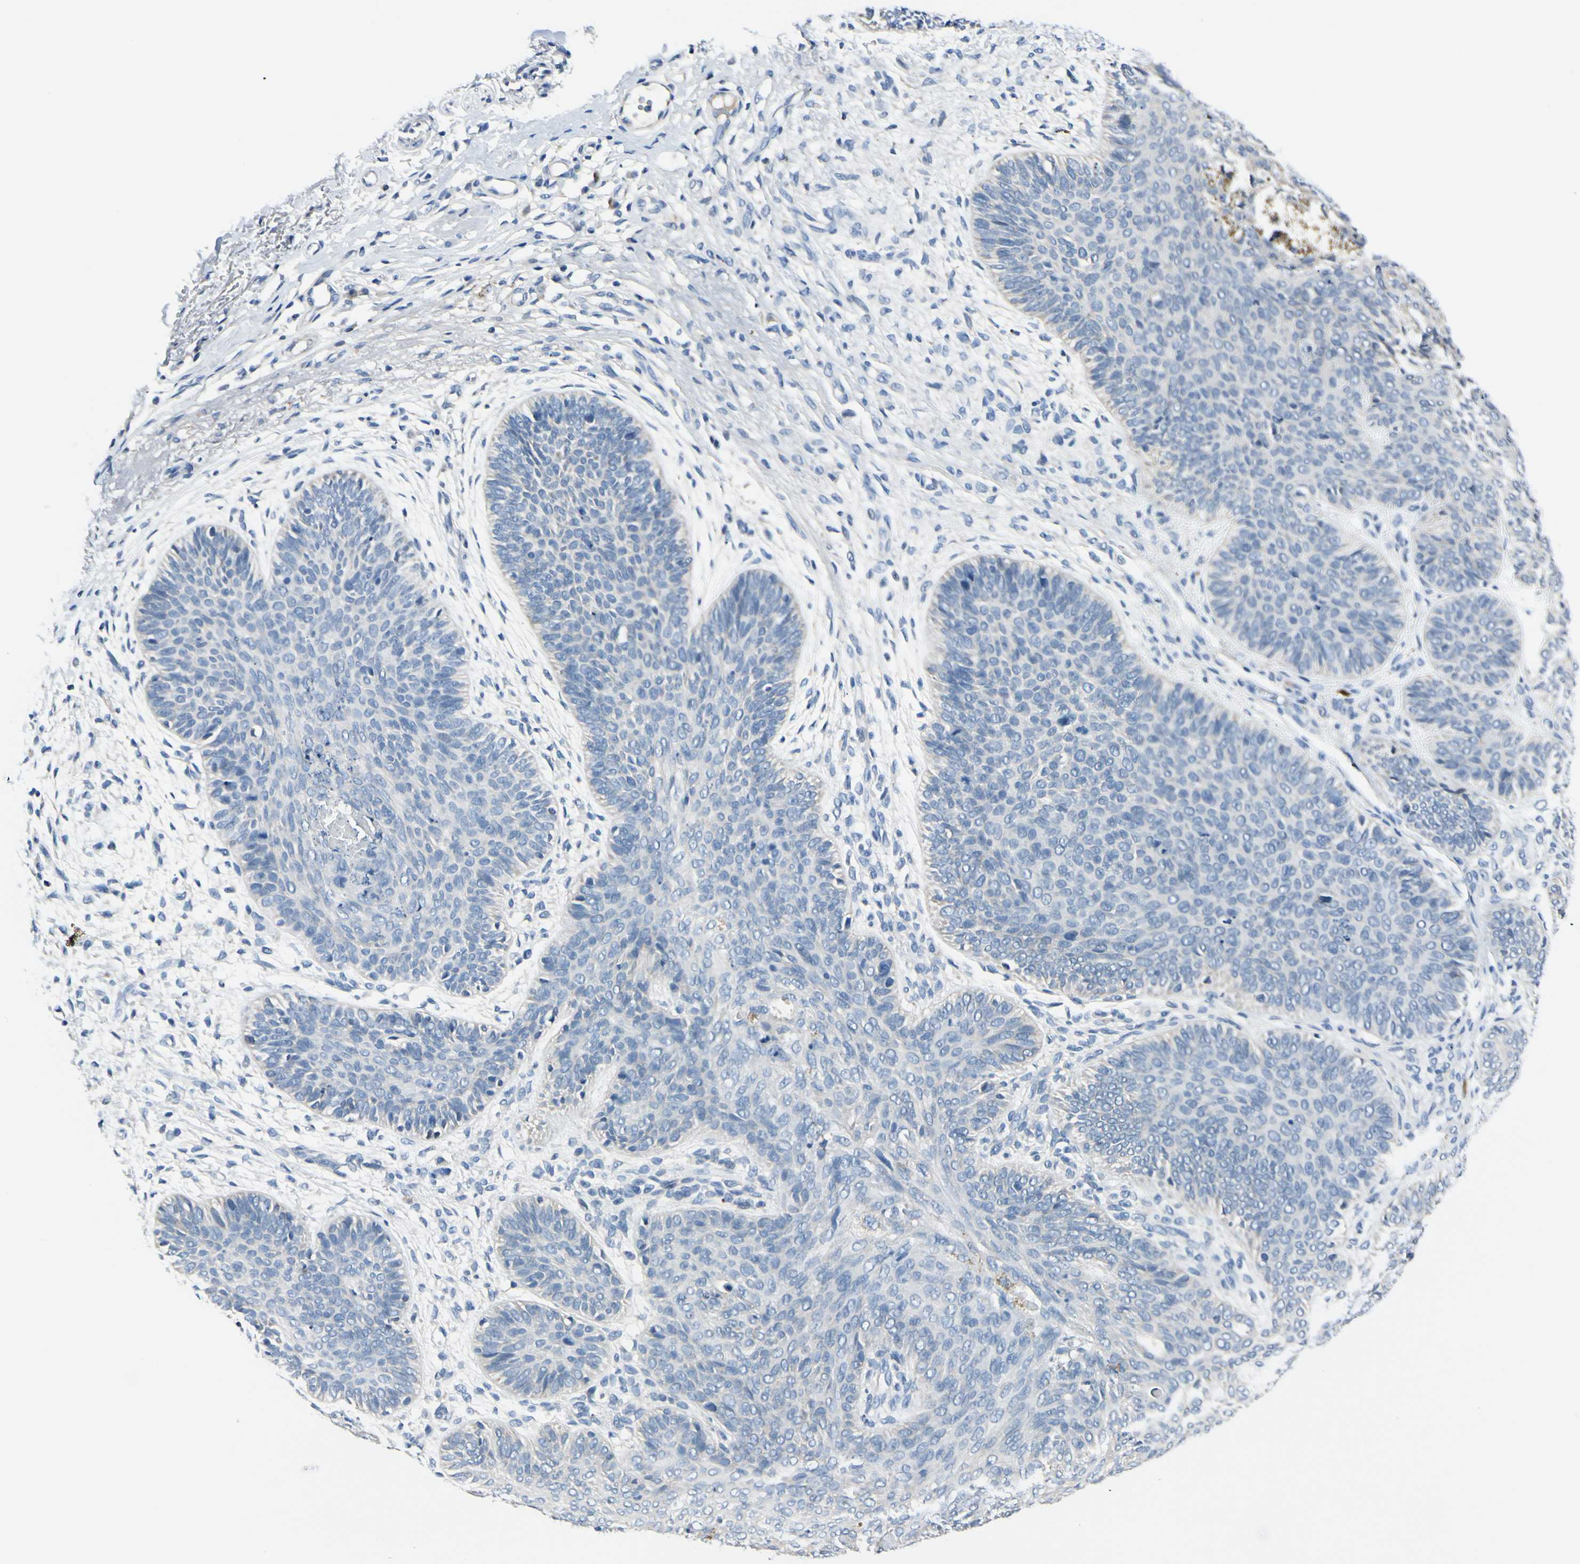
{"staining": {"intensity": "negative", "quantity": "none", "location": "none"}, "tissue": "skin cancer", "cell_type": "Tumor cells", "image_type": "cancer", "snomed": [{"axis": "morphology", "description": "Normal tissue, NOS"}, {"axis": "morphology", "description": "Basal cell carcinoma"}, {"axis": "topography", "description": "Skin"}], "caption": "This is an IHC micrograph of human skin basal cell carcinoma. There is no staining in tumor cells.", "gene": "PEBP1", "patient": {"sex": "male", "age": 52}}